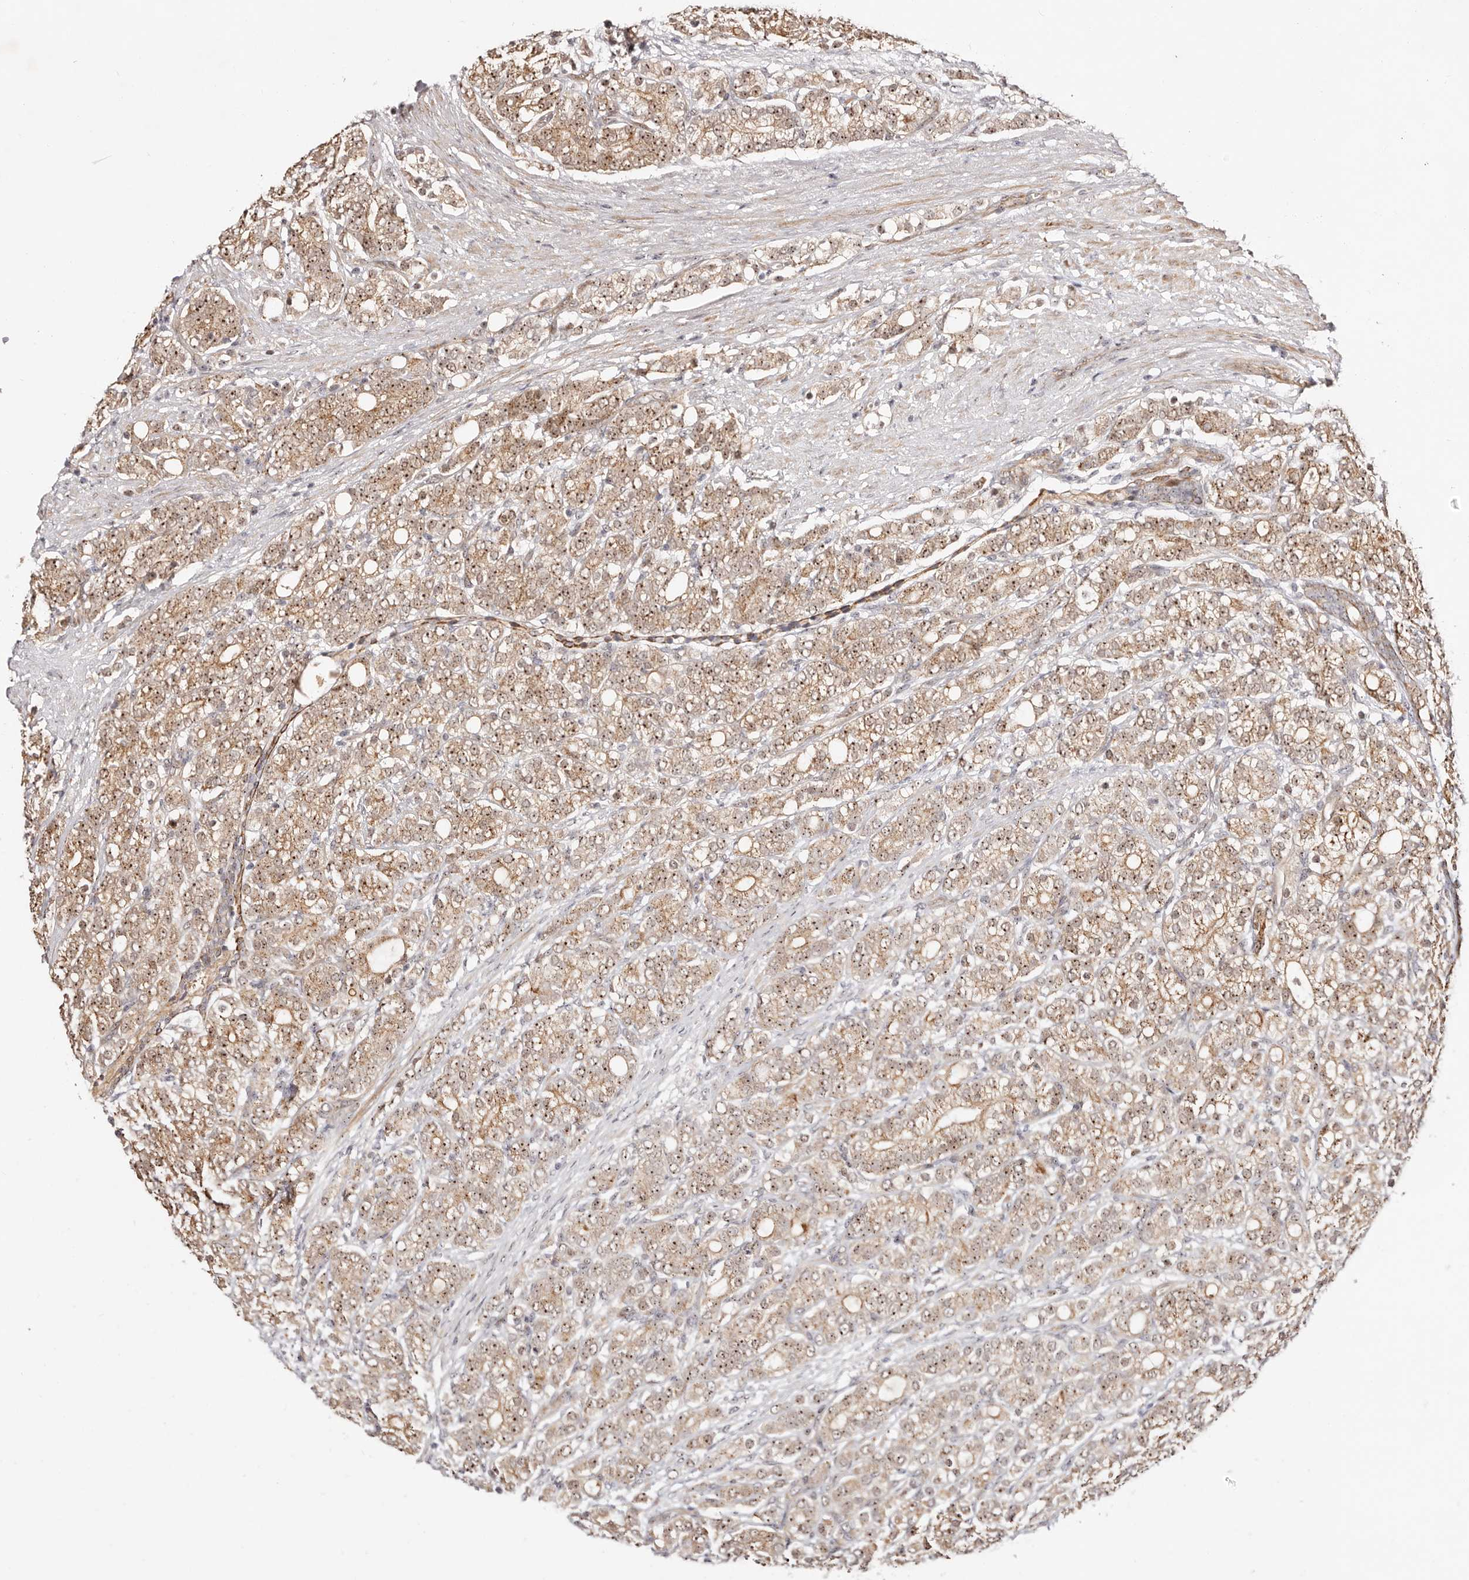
{"staining": {"intensity": "moderate", "quantity": ">75%", "location": "cytoplasmic/membranous,nuclear"}, "tissue": "prostate cancer", "cell_type": "Tumor cells", "image_type": "cancer", "snomed": [{"axis": "morphology", "description": "Adenocarcinoma, High grade"}, {"axis": "topography", "description": "Prostate"}], "caption": "A medium amount of moderate cytoplasmic/membranous and nuclear expression is identified in about >75% of tumor cells in high-grade adenocarcinoma (prostate) tissue. (Brightfield microscopy of DAB IHC at high magnification).", "gene": "ODF2L", "patient": {"sex": "male", "age": 57}}